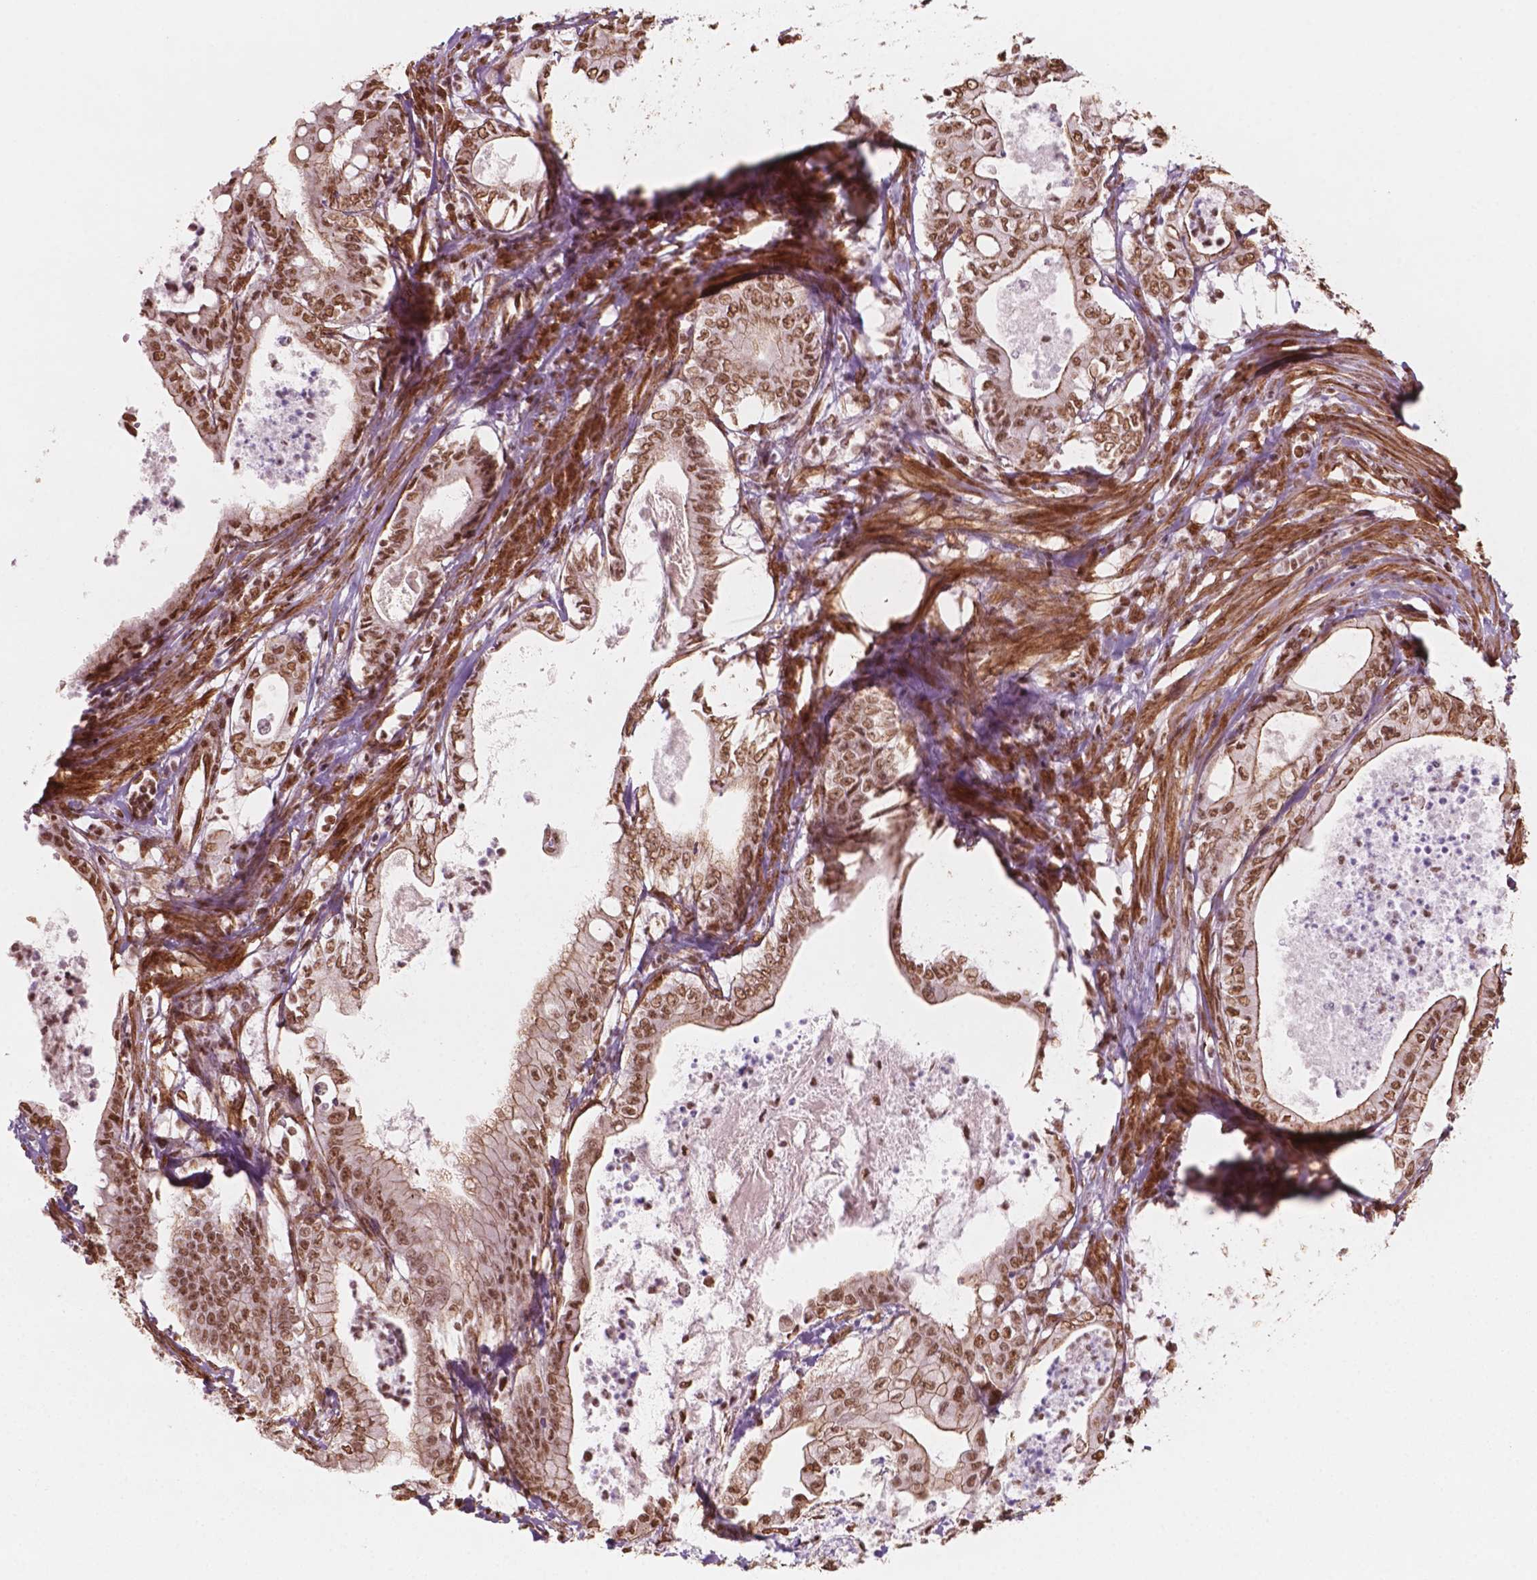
{"staining": {"intensity": "moderate", "quantity": ">75%", "location": "nuclear"}, "tissue": "pancreatic cancer", "cell_type": "Tumor cells", "image_type": "cancer", "snomed": [{"axis": "morphology", "description": "Adenocarcinoma, NOS"}, {"axis": "topography", "description": "Pancreas"}], "caption": "Moderate nuclear positivity for a protein is appreciated in about >75% of tumor cells of pancreatic cancer (adenocarcinoma) using IHC.", "gene": "GTF3C5", "patient": {"sex": "male", "age": 71}}